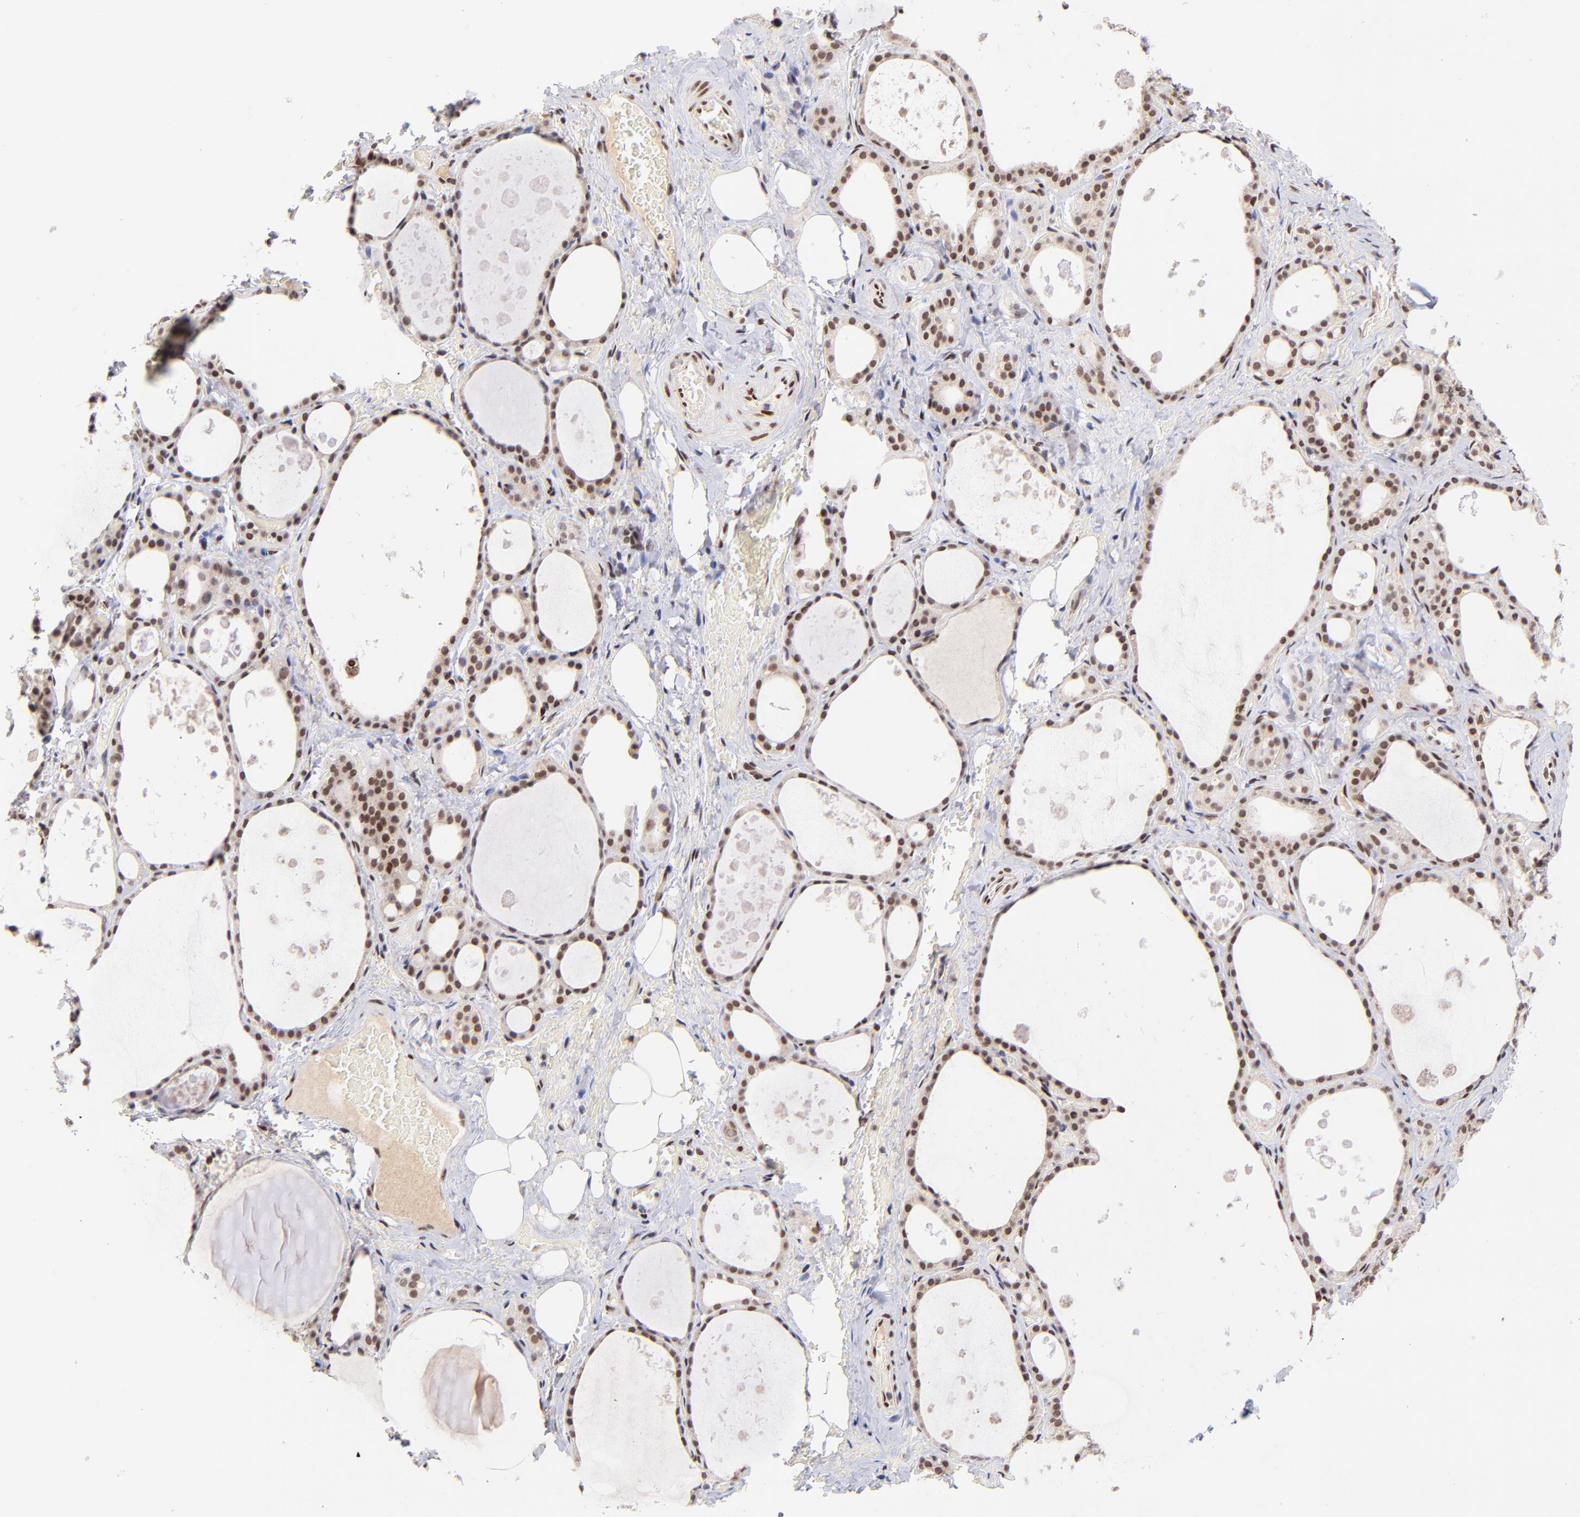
{"staining": {"intensity": "moderate", "quantity": ">75%", "location": "nuclear"}, "tissue": "thyroid gland", "cell_type": "Glandular cells", "image_type": "normal", "snomed": [{"axis": "morphology", "description": "Normal tissue, NOS"}, {"axis": "topography", "description": "Thyroid gland"}], "caption": "This is an image of IHC staining of unremarkable thyroid gland, which shows moderate expression in the nuclear of glandular cells.", "gene": "MIDEAS", "patient": {"sex": "male", "age": 61}}